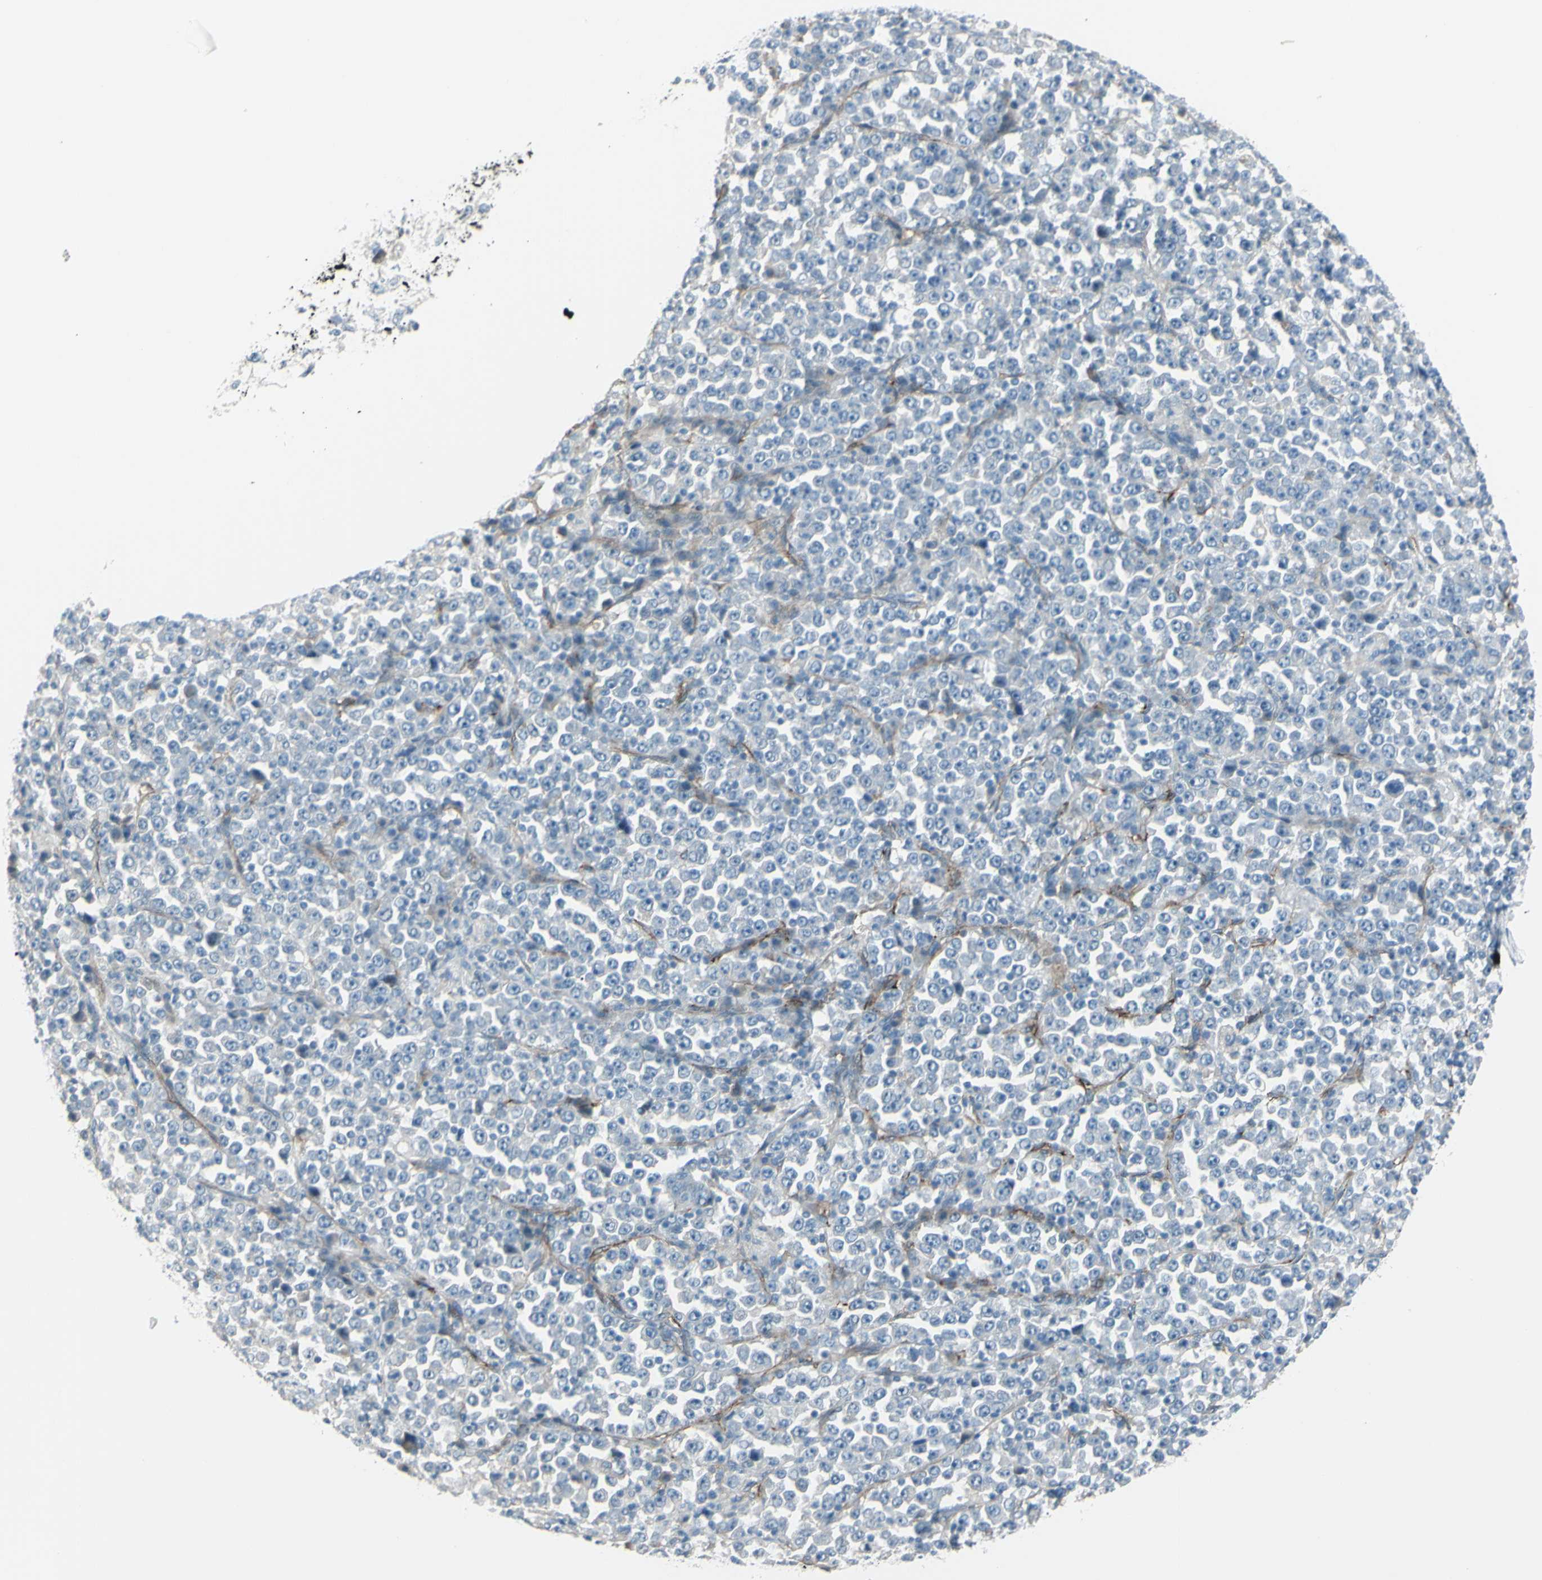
{"staining": {"intensity": "negative", "quantity": "none", "location": "none"}, "tissue": "stomach cancer", "cell_type": "Tumor cells", "image_type": "cancer", "snomed": [{"axis": "morphology", "description": "Normal tissue, NOS"}, {"axis": "morphology", "description": "Adenocarcinoma, NOS"}, {"axis": "topography", "description": "Stomach, upper"}, {"axis": "topography", "description": "Stomach"}], "caption": "DAB (3,3'-diaminobenzidine) immunohistochemical staining of human adenocarcinoma (stomach) reveals no significant staining in tumor cells.", "gene": "GPR34", "patient": {"sex": "male", "age": 59}}